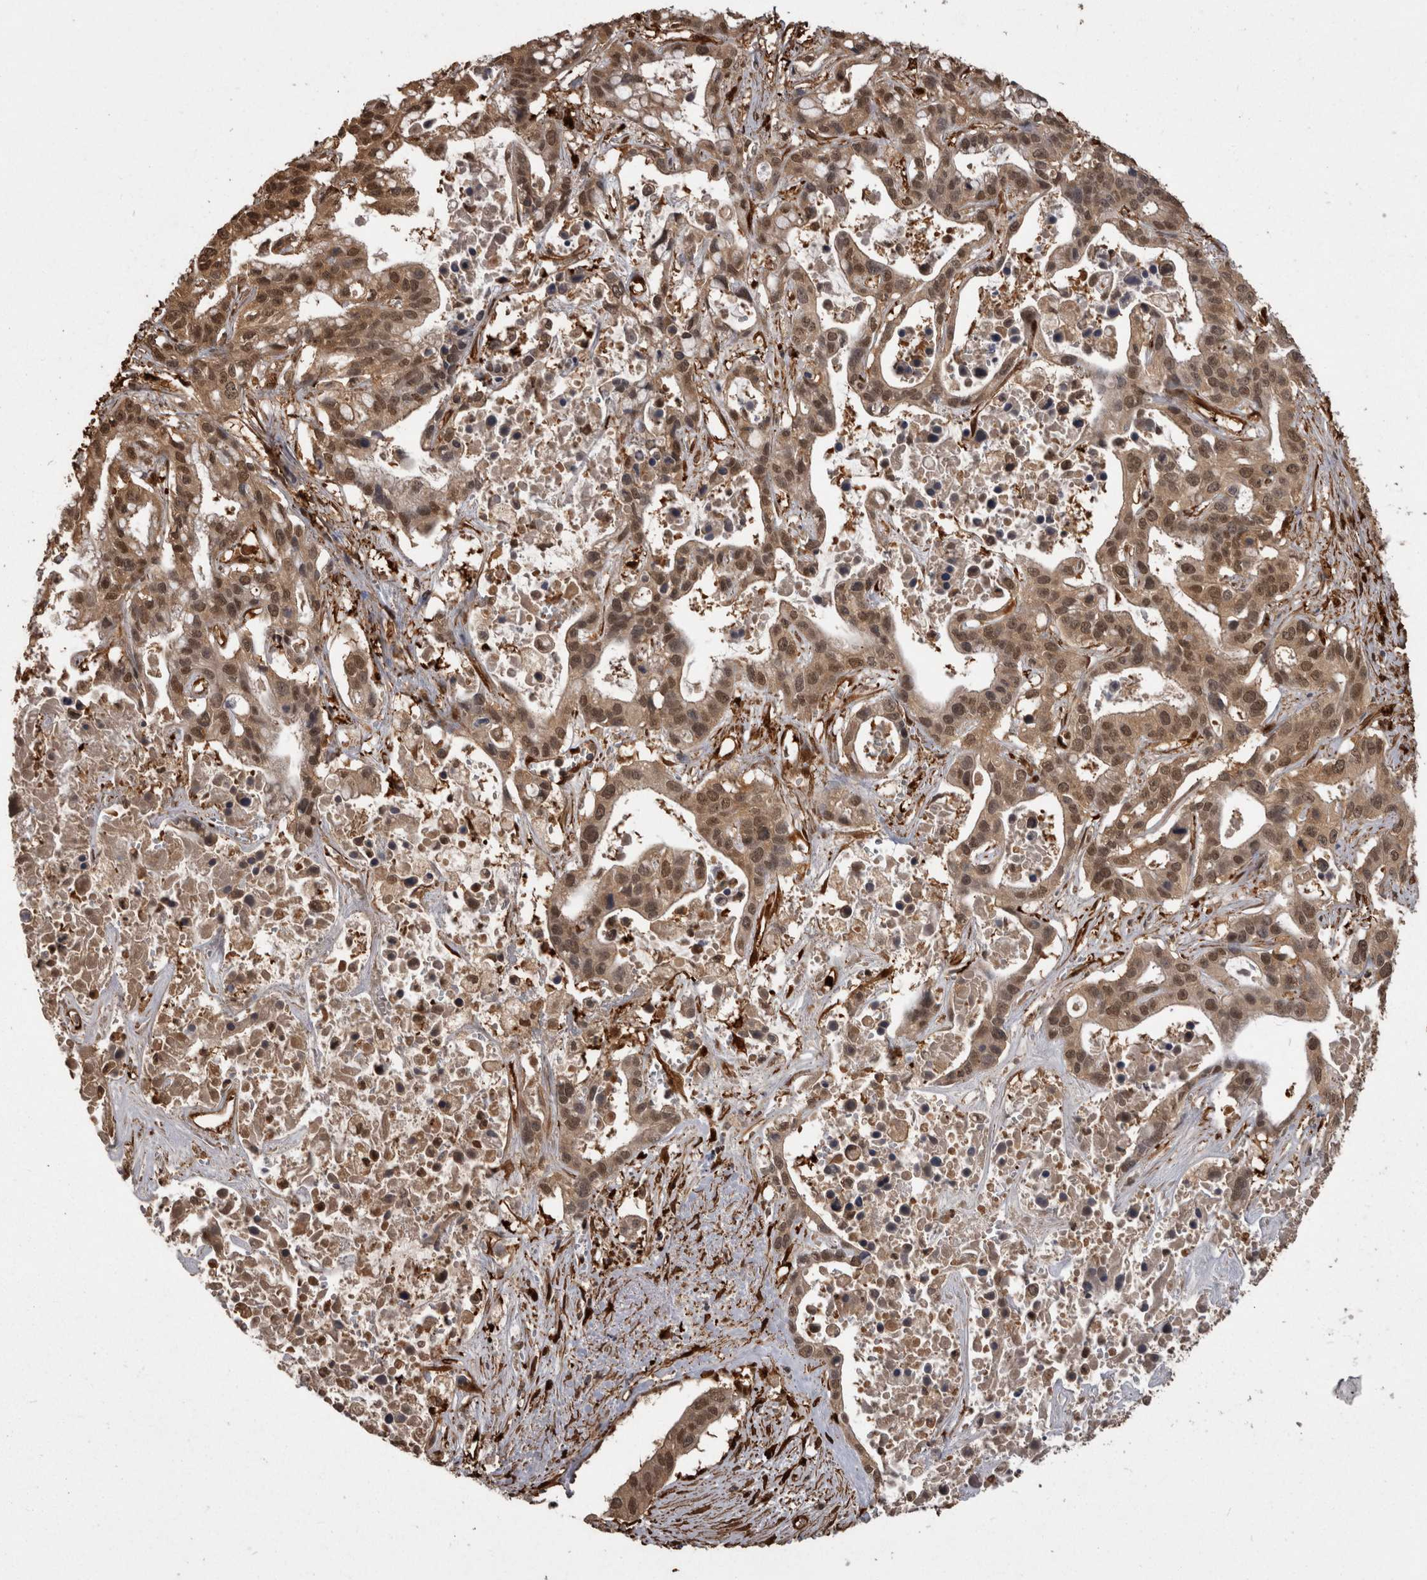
{"staining": {"intensity": "moderate", "quantity": ">75%", "location": "cytoplasmic/membranous,nuclear"}, "tissue": "liver cancer", "cell_type": "Tumor cells", "image_type": "cancer", "snomed": [{"axis": "morphology", "description": "Cholangiocarcinoma"}, {"axis": "topography", "description": "Liver"}], "caption": "An immunohistochemistry (IHC) image of tumor tissue is shown. Protein staining in brown highlights moderate cytoplasmic/membranous and nuclear positivity in liver cancer within tumor cells.", "gene": "LXN", "patient": {"sex": "female", "age": 65}}